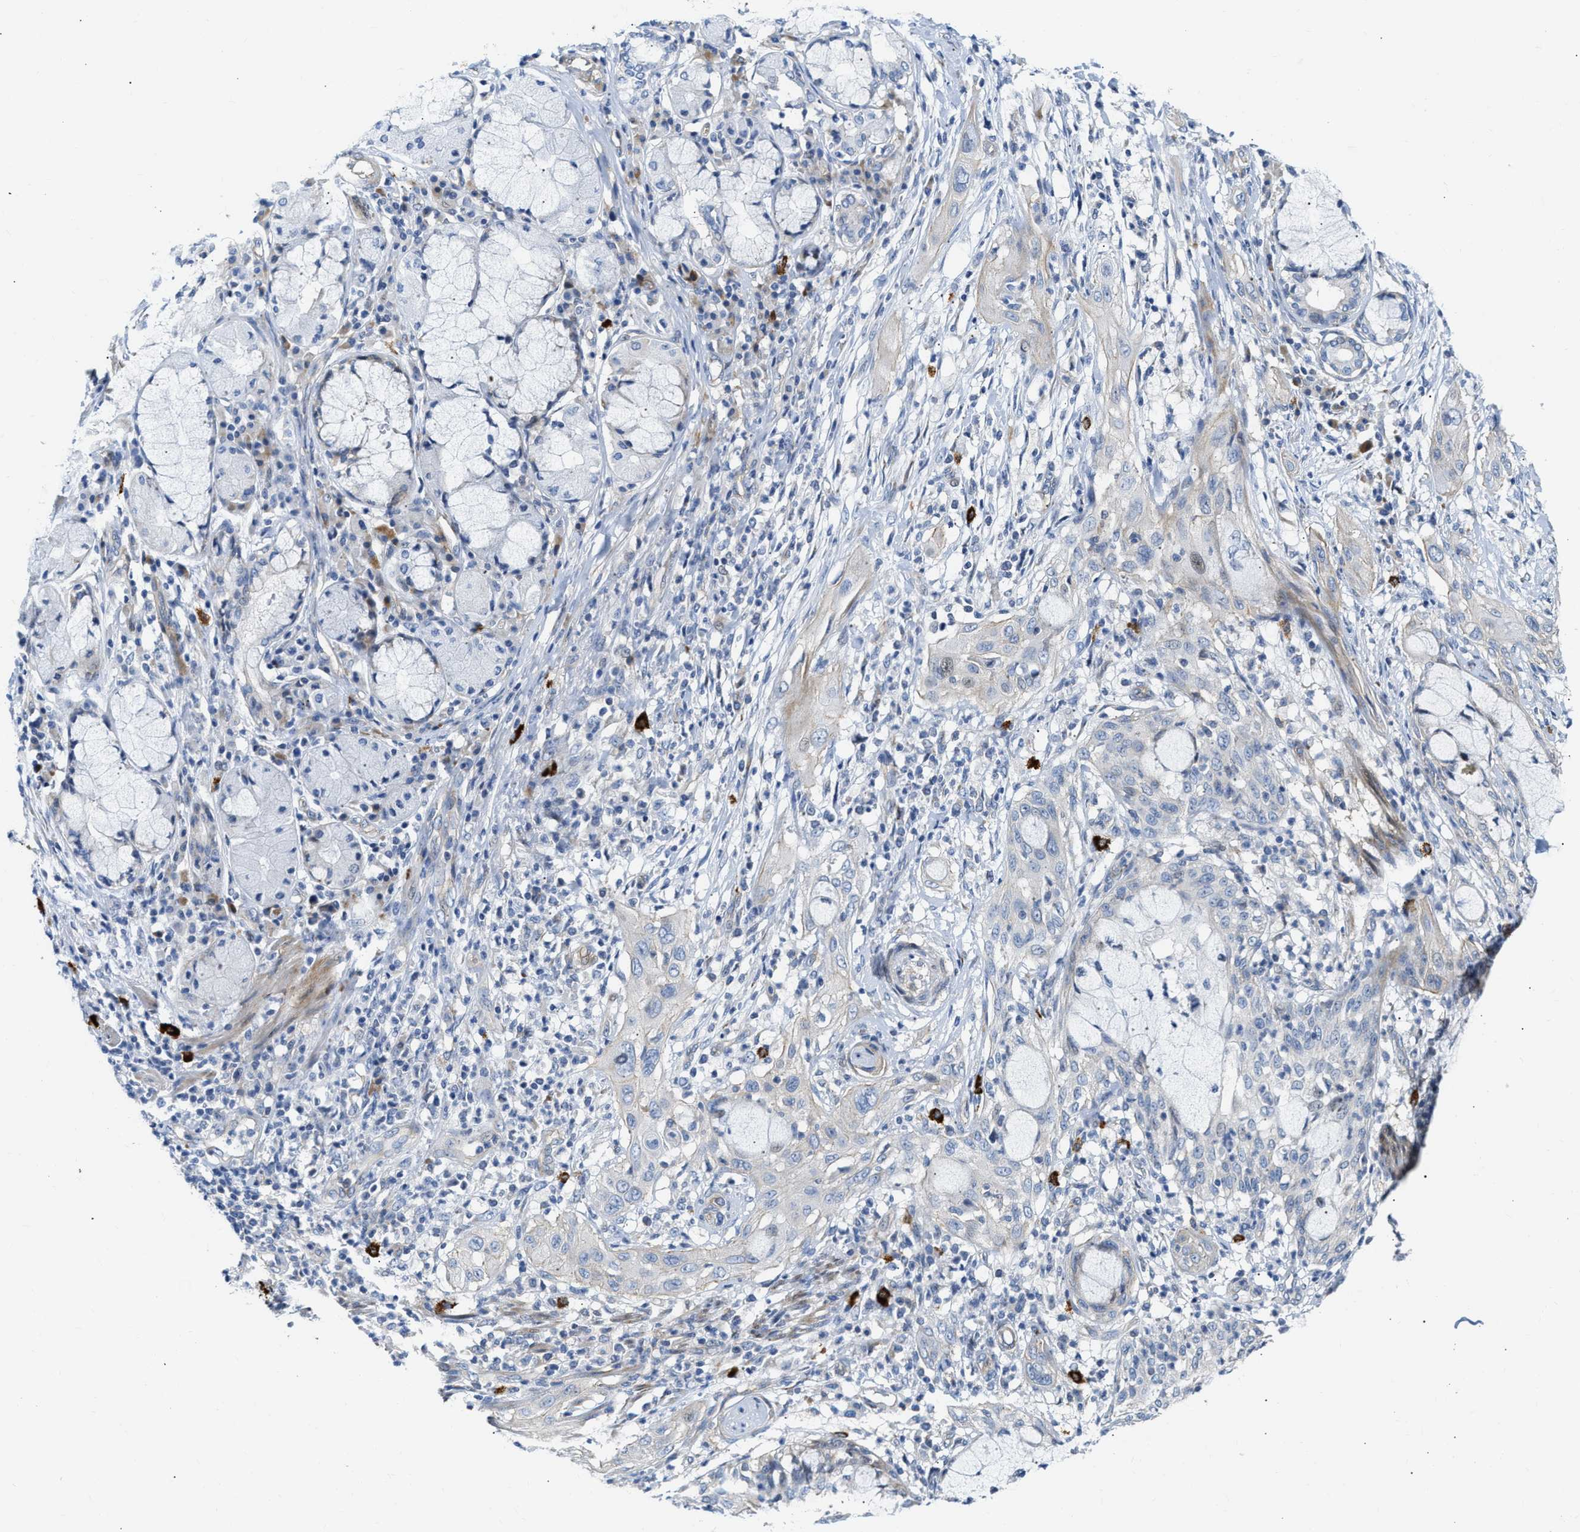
{"staining": {"intensity": "negative", "quantity": "none", "location": "none"}, "tissue": "lung cancer", "cell_type": "Tumor cells", "image_type": "cancer", "snomed": [{"axis": "morphology", "description": "Squamous cell carcinoma, NOS"}, {"axis": "topography", "description": "Lung"}], "caption": "High magnification brightfield microscopy of lung cancer stained with DAB (brown) and counterstained with hematoxylin (blue): tumor cells show no significant staining.", "gene": "FHL1", "patient": {"sex": "female", "age": 47}}